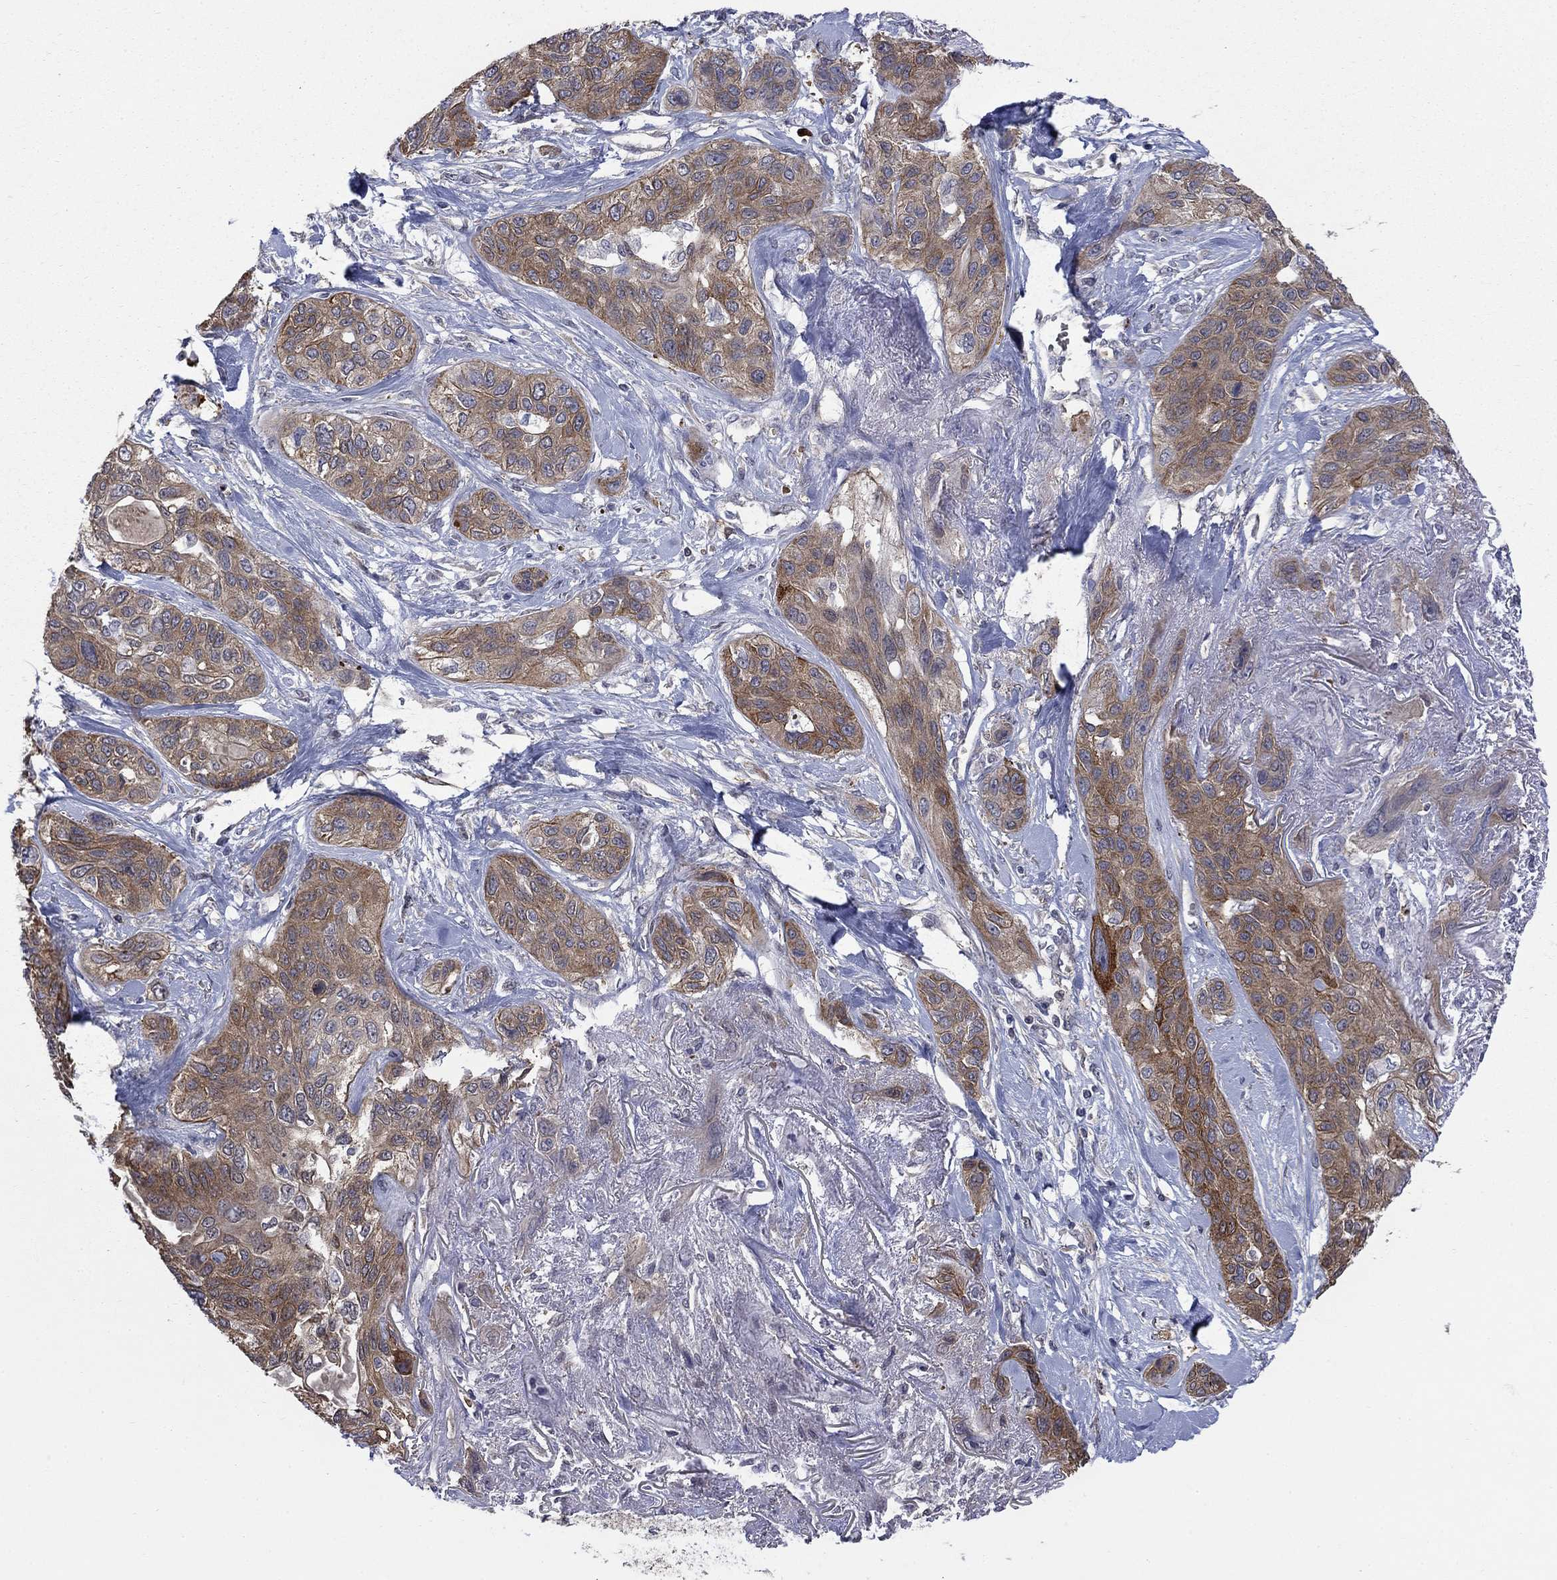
{"staining": {"intensity": "moderate", "quantity": ">75%", "location": "cytoplasmic/membranous"}, "tissue": "lung cancer", "cell_type": "Tumor cells", "image_type": "cancer", "snomed": [{"axis": "morphology", "description": "Squamous cell carcinoma, NOS"}, {"axis": "topography", "description": "Lung"}], "caption": "Human lung squamous cell carcinoma stained with a protein marker displays moderate staining in tumor cells.", "gene": "PDZD2", "patient": {"sex": "female", "age": 70}}